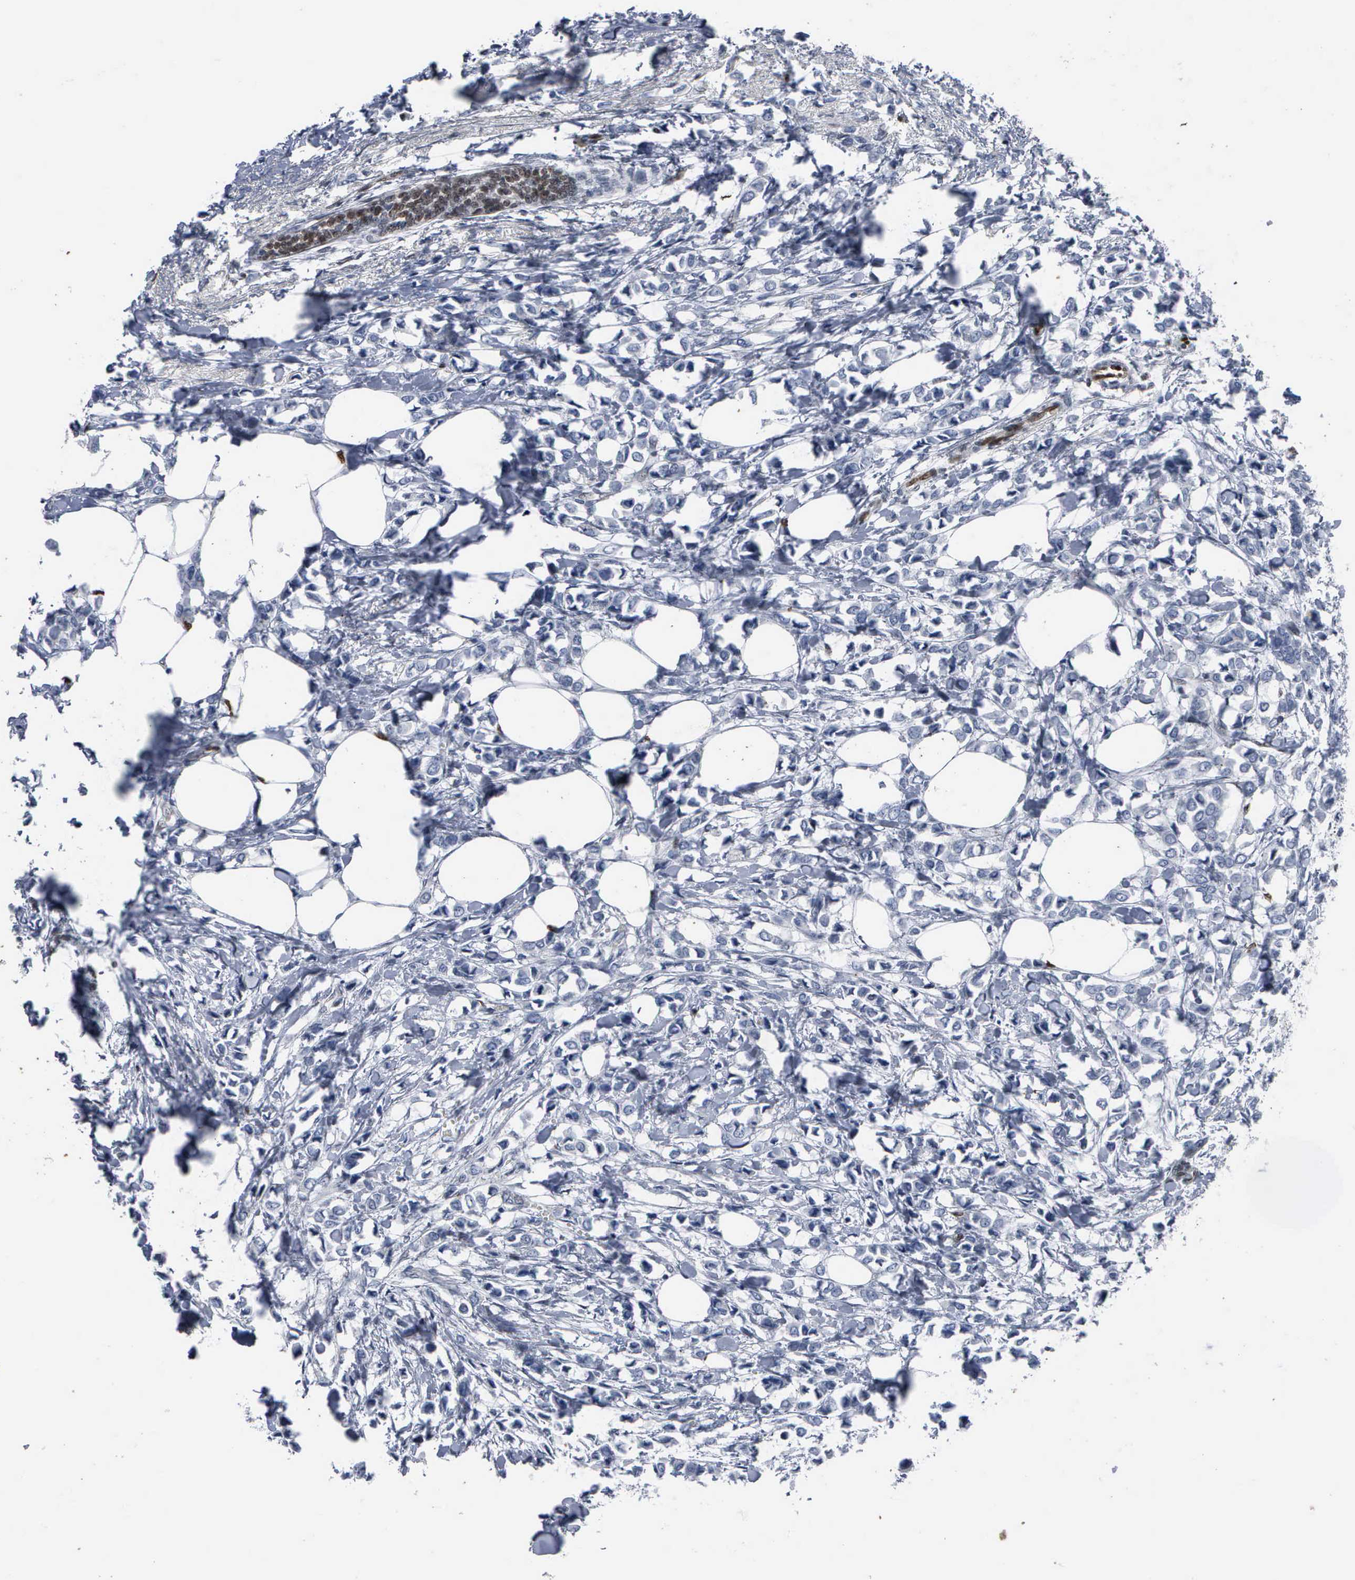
{"staining": {"intensity": "negative", "quantity": "none", "location": "none"}, "tissue": "breast cancer", "cell_type": "Tumor cells", "image_type": "cancer", "snomed": [{"axis": "morphology", "description": "Lobular carcinoma"}, {"axis": "topography", "description": "Breast"}], "caption": "Breast lobular carcinoma was stained to show a protein in brown. There is no significant staining in tumor cells. Brightfield microscopy of IHC stained with DAB (3,3'-diaminobenzidine) (brown) and hematoxylin (blue), captured at high magnification.", "gene": "FGF2", "patient": {"sex": "female", "age": 51}}